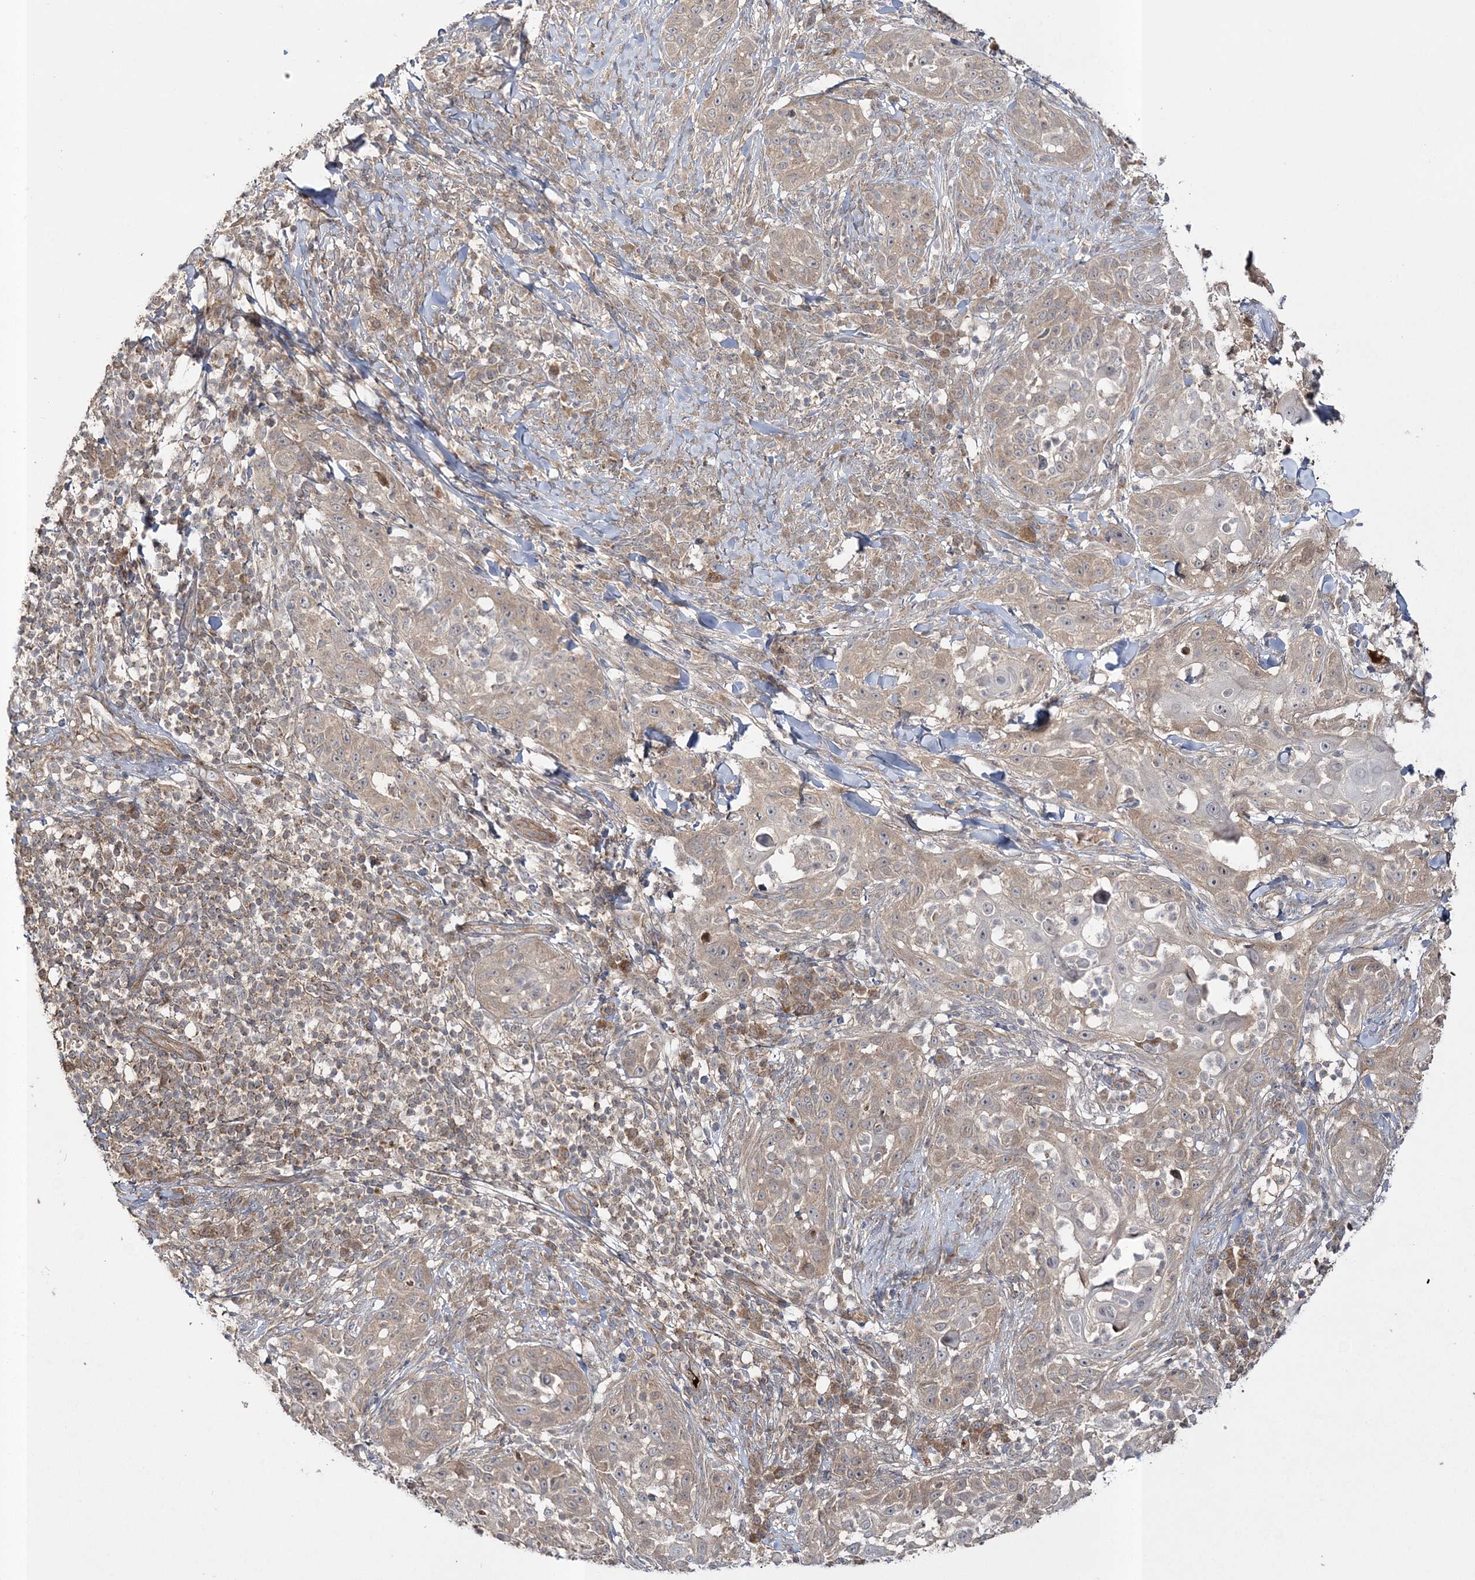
{"staining": {"intensity": "weak", "quantity": ">75%", "location": "cytoplasmic/membranous"}, "tissue": "skin cancer", "cell_type": "Tumor cells", "image_type": "cancer", "snomed": [{"axis": "morphology", "description": "Squamous cell carcinoma, NOS"}, {"axis": "topography", "description": "Skin"}], "caption": "A brown stain labels weak cytoplasmic/membranous expression of a protein in skin cancer (squamous cell carcinoma) tumor cells.", "gene": "MOCS2", "patient": {"sex": "female", "age": 44}}